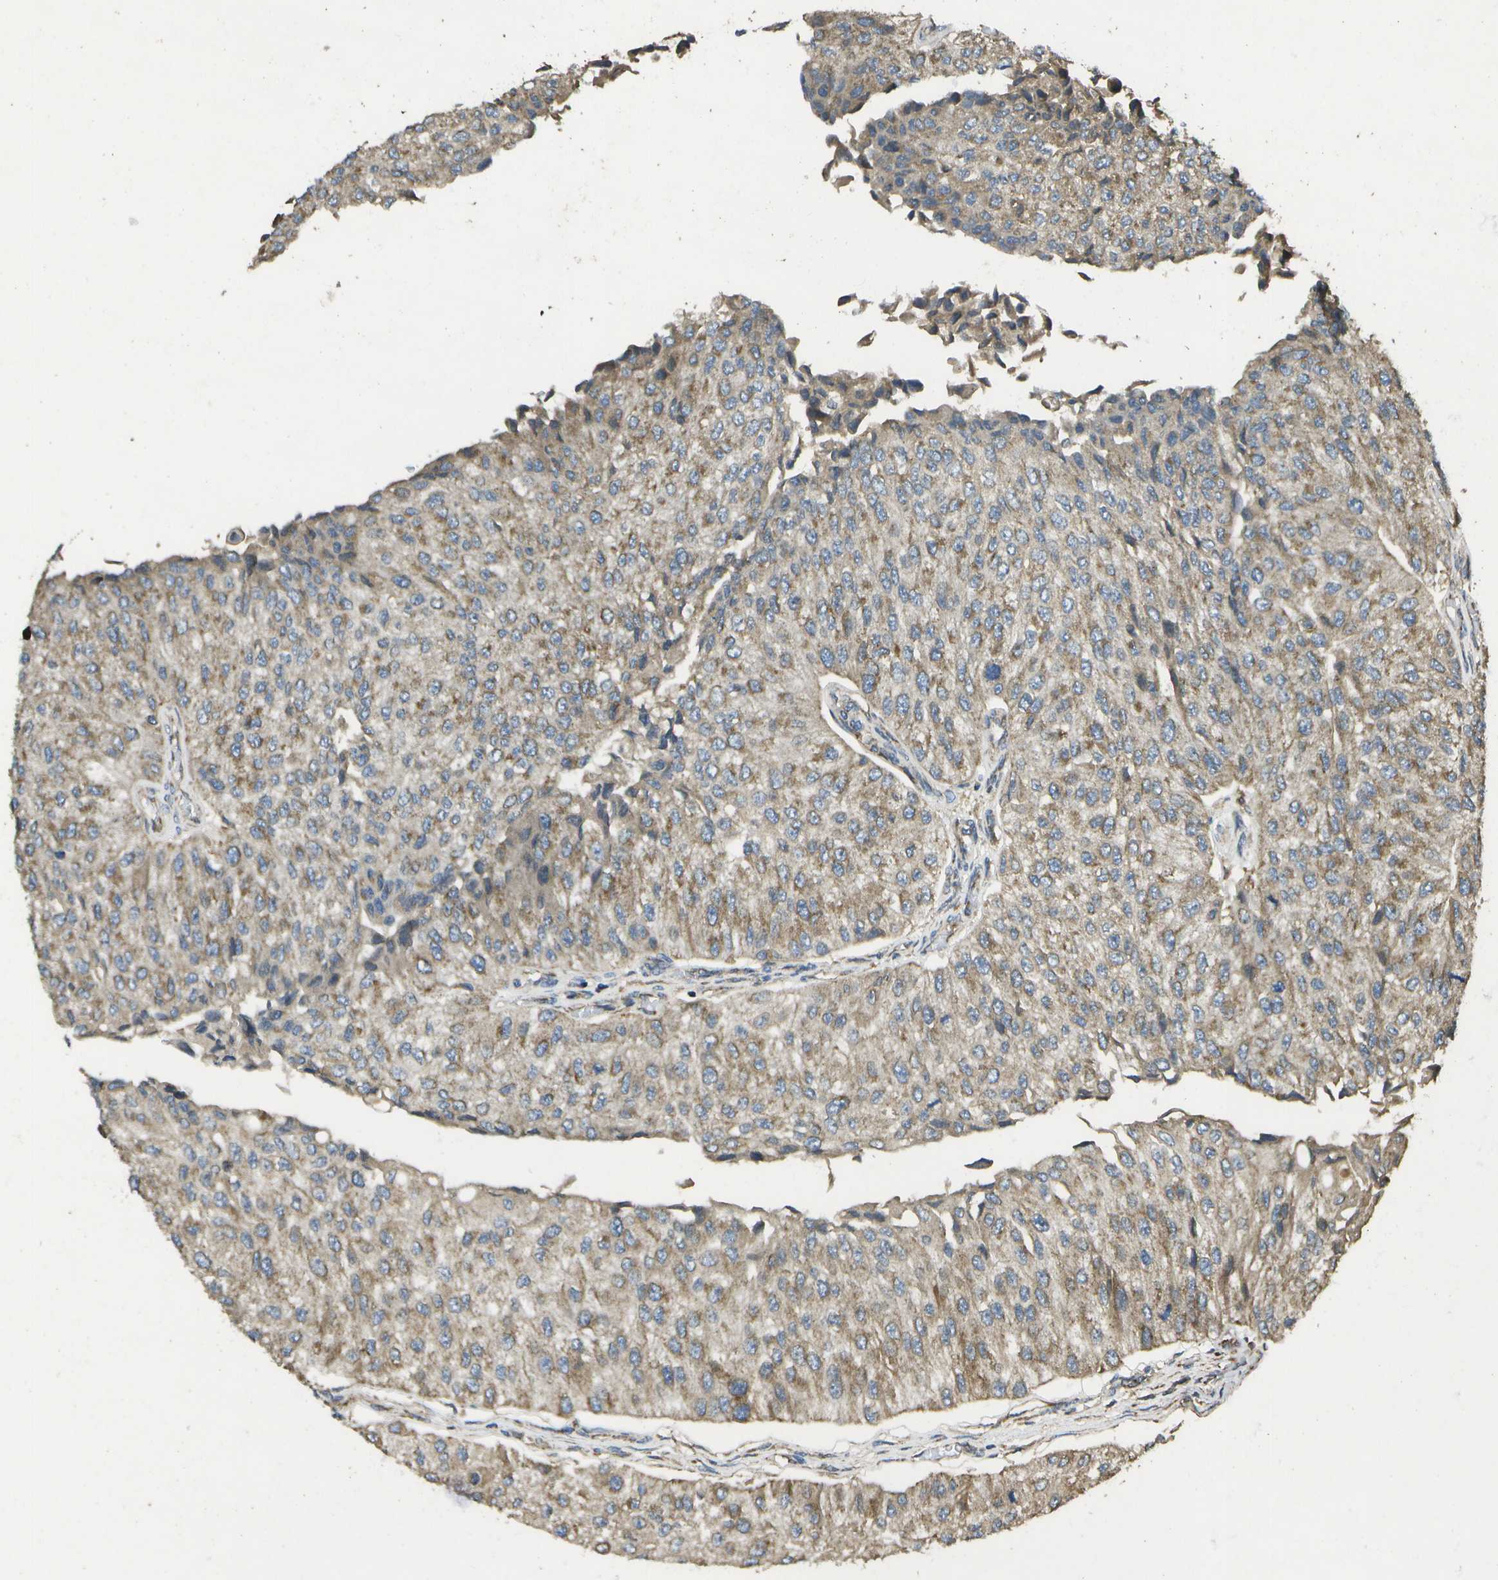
{"staining": {"intensity": "weak", "quantity": ">75%", "location": "cytoplasmic/membranous"}, "tissue": "urothelial cancer", "cell_type": "Tumor cells", "image_type": "cancer", "snomed": [{"axis": "morphology", "description": "Urothelial carcinoma, High grade"}, {"axis": "topography", "description": "Kidney"}, {"axis": "topography", "description": "Urinary bladder"}], "caption": "Human urothelial cancer stained for a protein (brown) demonstrates weak cytoplasmic/membranous positive staining in about >75% of tumor cells.", "gene": "HFE", "patient": {"sex": "male", "age": 77}}